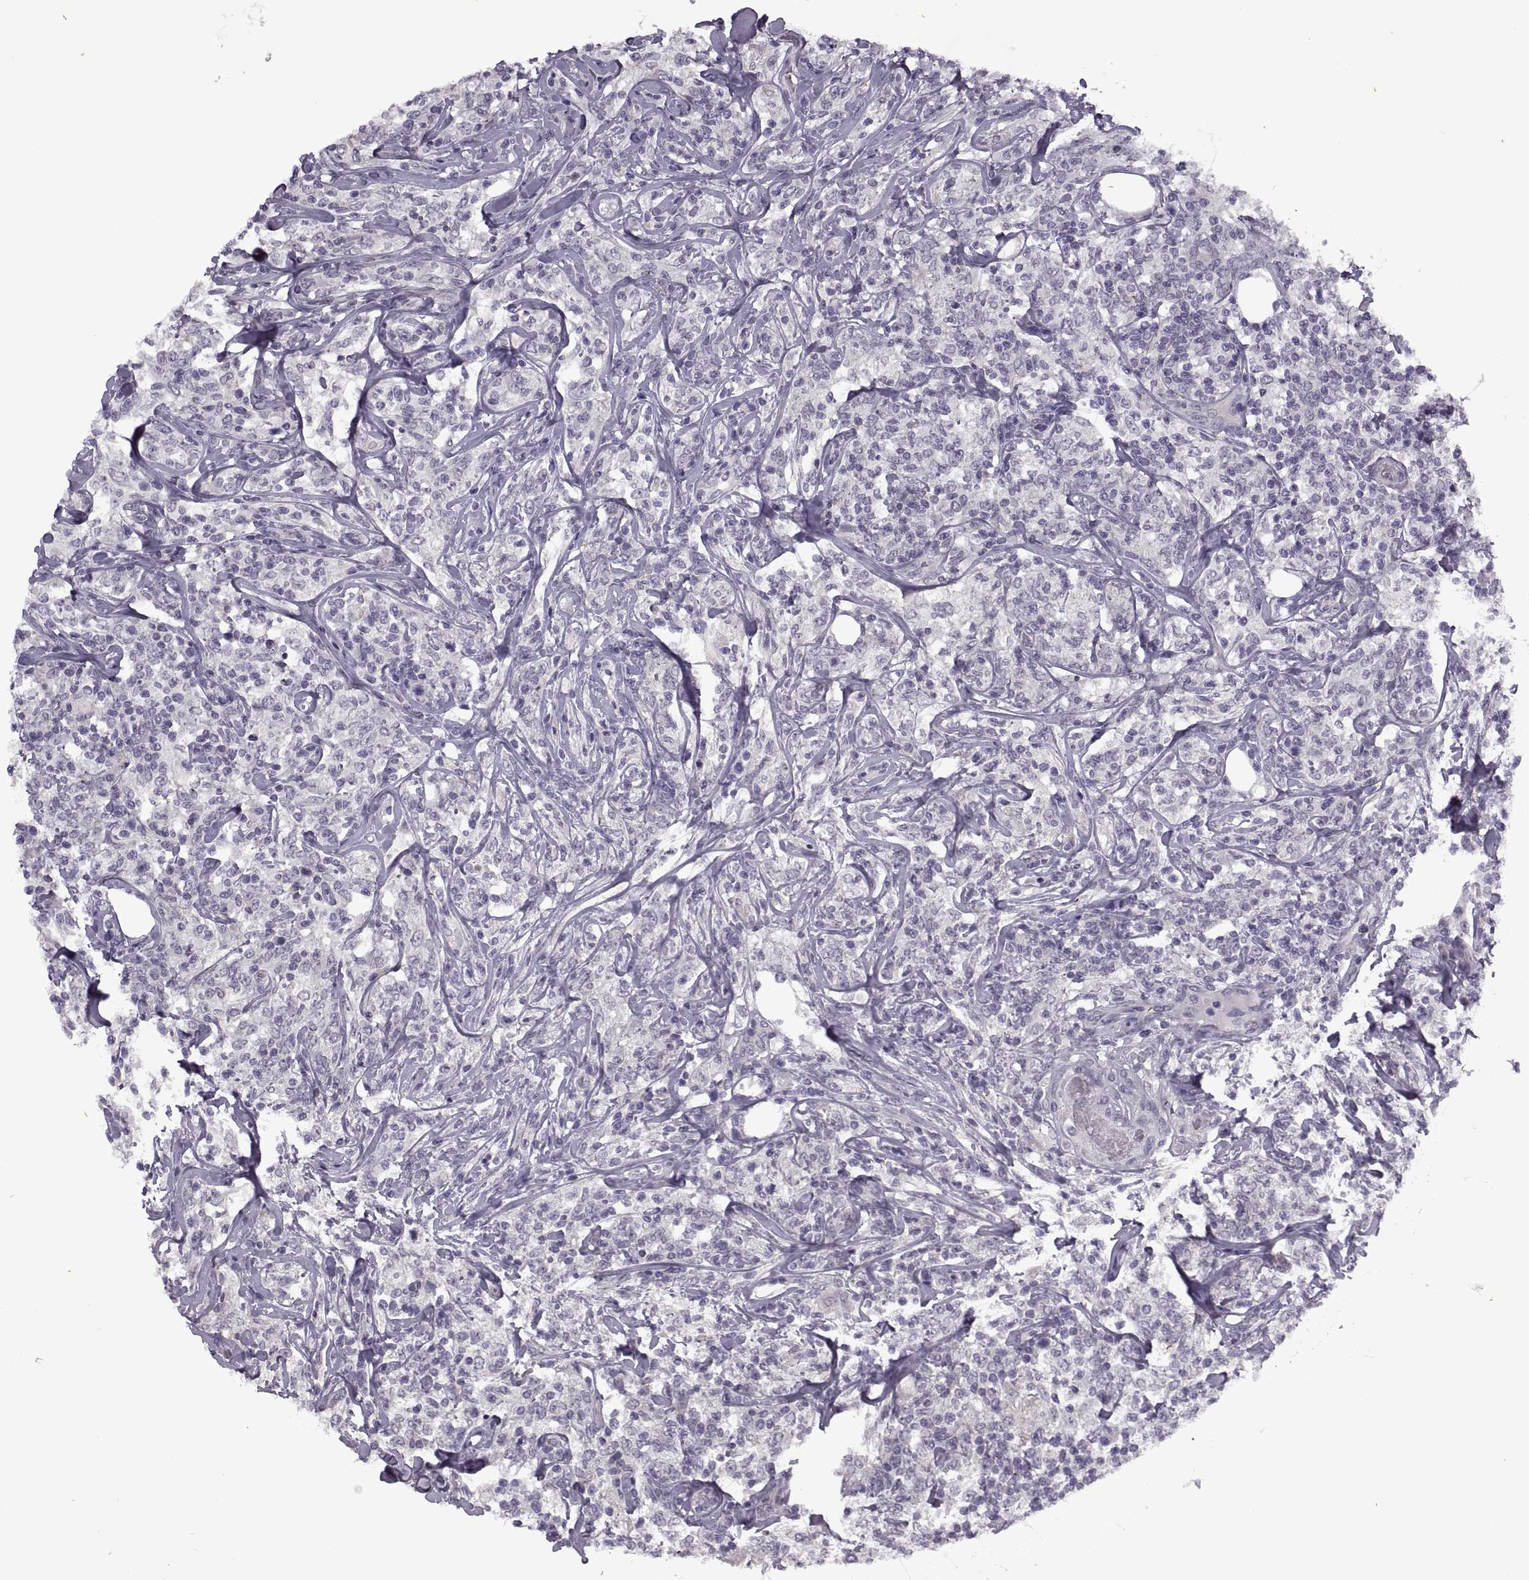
{"staining": {"intensity": "negative", "quantity": "none", "location": "none"}, "tissue": "lymphoma", "cell_type": "Tumor cells", "image_type": "cancer", "snomed": [{"axis": "morphology", "description": "Malignant lymphoma, non-Hodgkin's type, High grade"}, {"axis": "topography", "description": "Lymph node"}], "caption": "Histopathology image shows no significant protein staining in tumor cells of malignant lymphoma, non-Hodgkin's type (high-grade).", "gene": "RIPK4", "patient": {"sex": "female", "age": 84}}